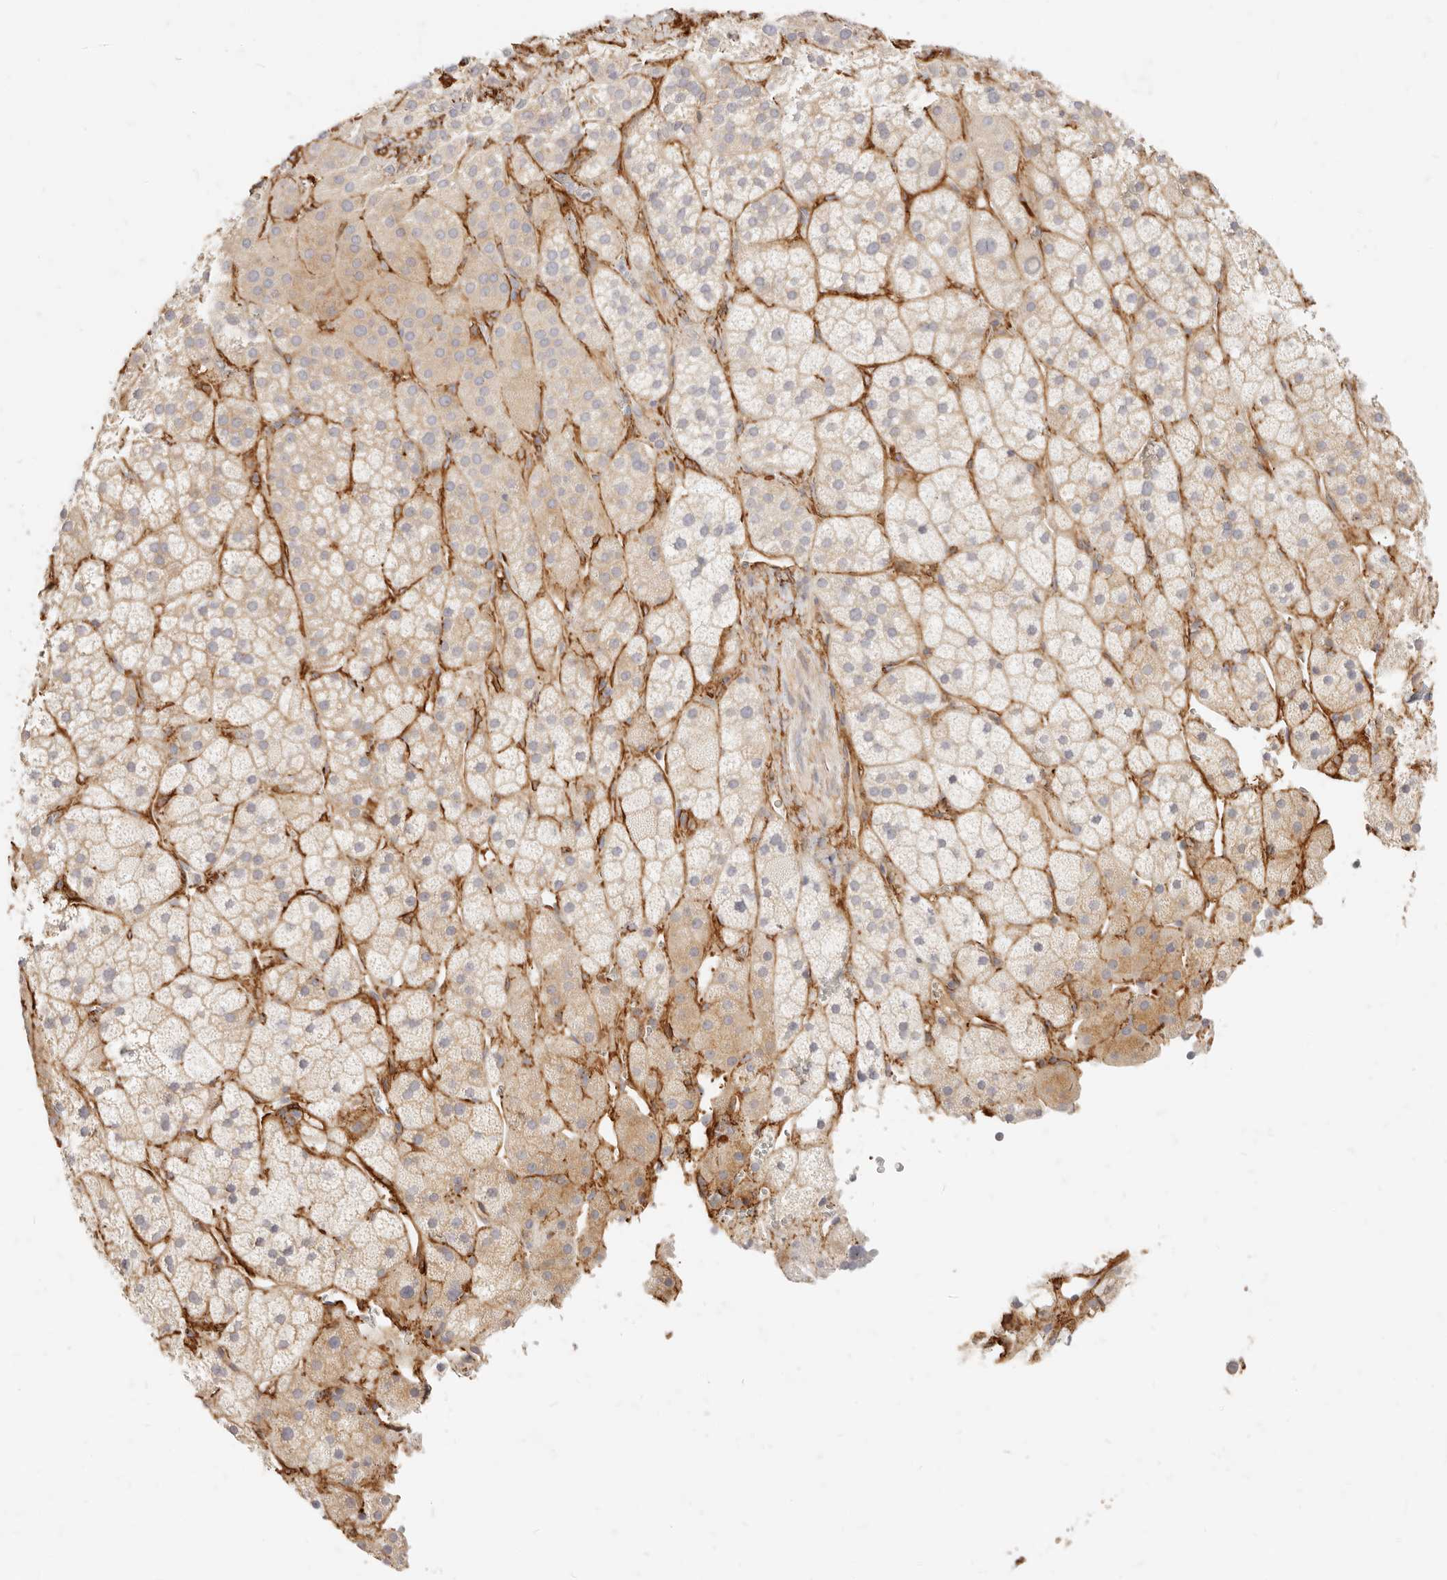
{"staining": {"intensity": "weak", "quantity": "<25%", "location": "cytoplasmic/membranous"}, "tissue": "adrenal gland", "cell_type": "Glandular cells", "image_type": "normal", "snomed": [{"axis": "morphology", "description": "Normal tissue, NOS"}, {"axis": "topography", "description": "Adrenal gland"}], "caption": "IHC photomicrograph of normal adrenal gland: human adrenal gland stained with DAB reveals no significant protein positivity in glandular cells.", "gene": "TMTC2", "patient": {"sex": "male", "age": 57}}